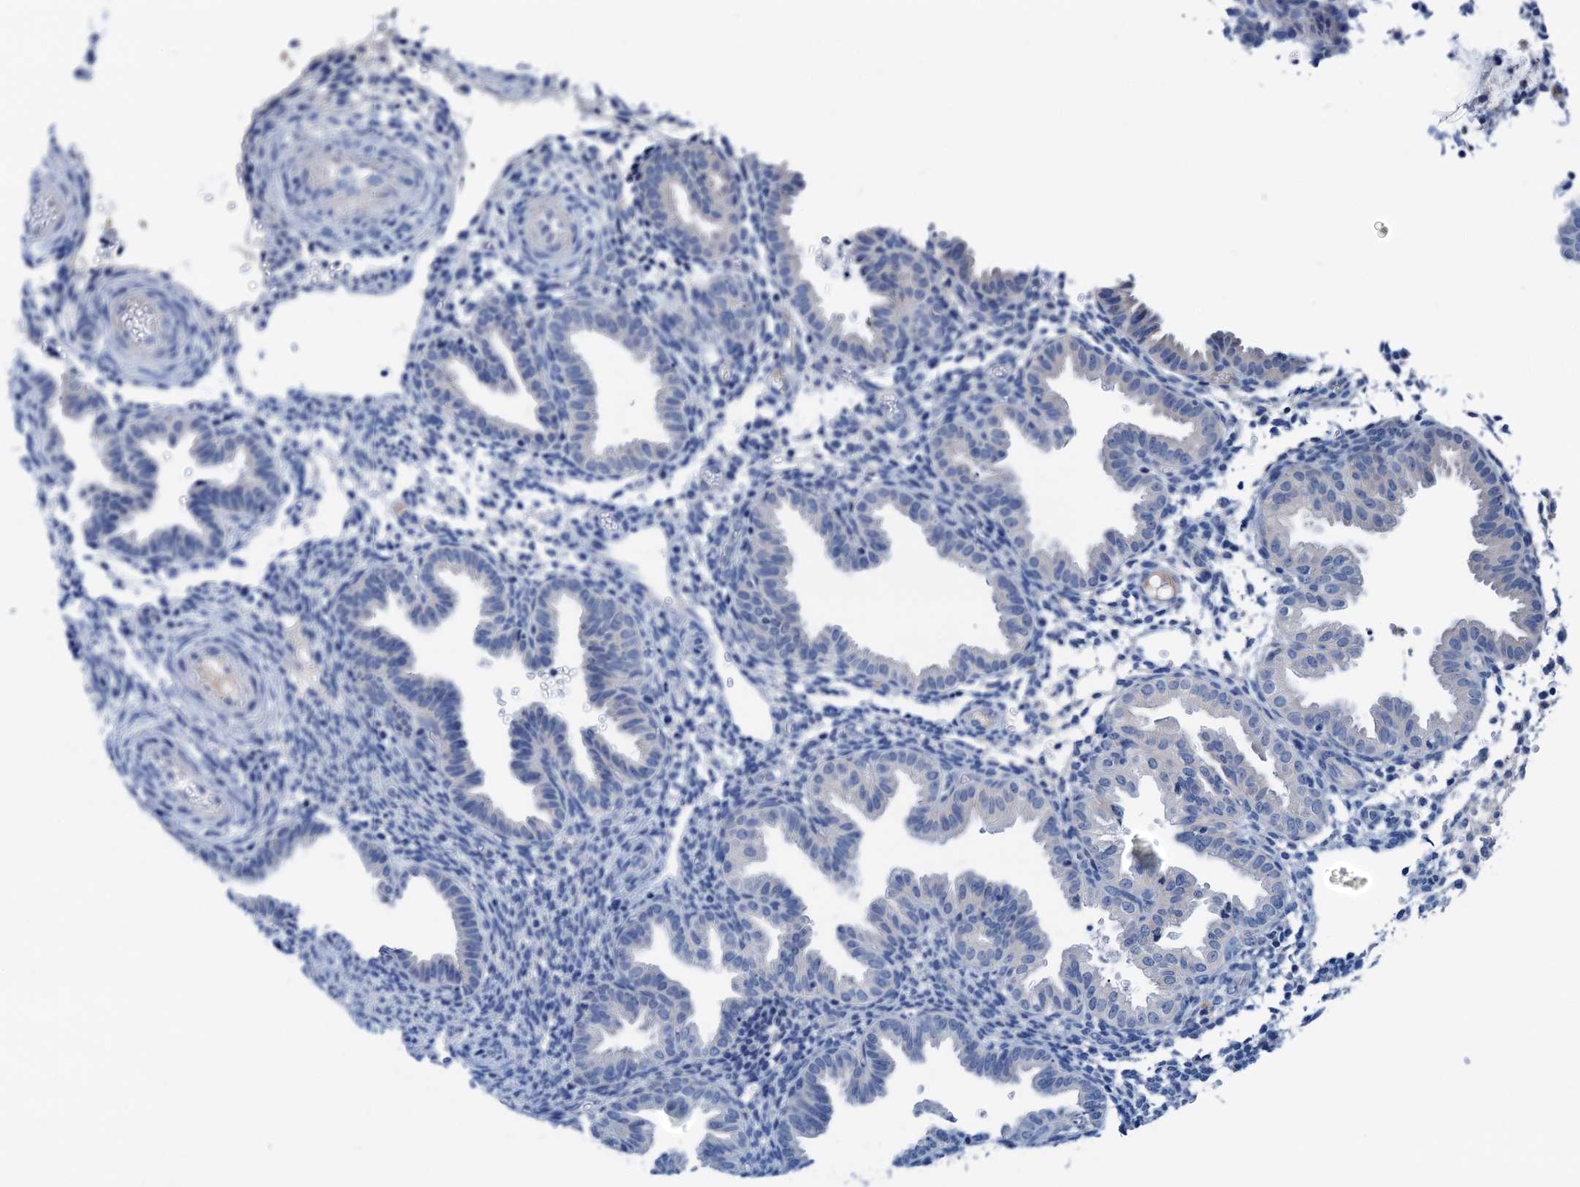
{"staining": {"intensity": "negative", "quantity": "none", "location": "none"}, "tissue": "endometrium", "cell_type": "Cells in endometrial stroma", "image_type": "normal", "snomed": [{"axis": "morphology", "description": "Normal tissue, NOS"}, {"axis": "topography", "description": "Endometrium"}], "caption": "This is an immunohistochemistry (IHC) photomicrograph of unremarkable human endometrium. There is no positivity in cells in endometrial stroma.", "gene": "KNDC1", "patient": {"sex": "female", "age": 33}}